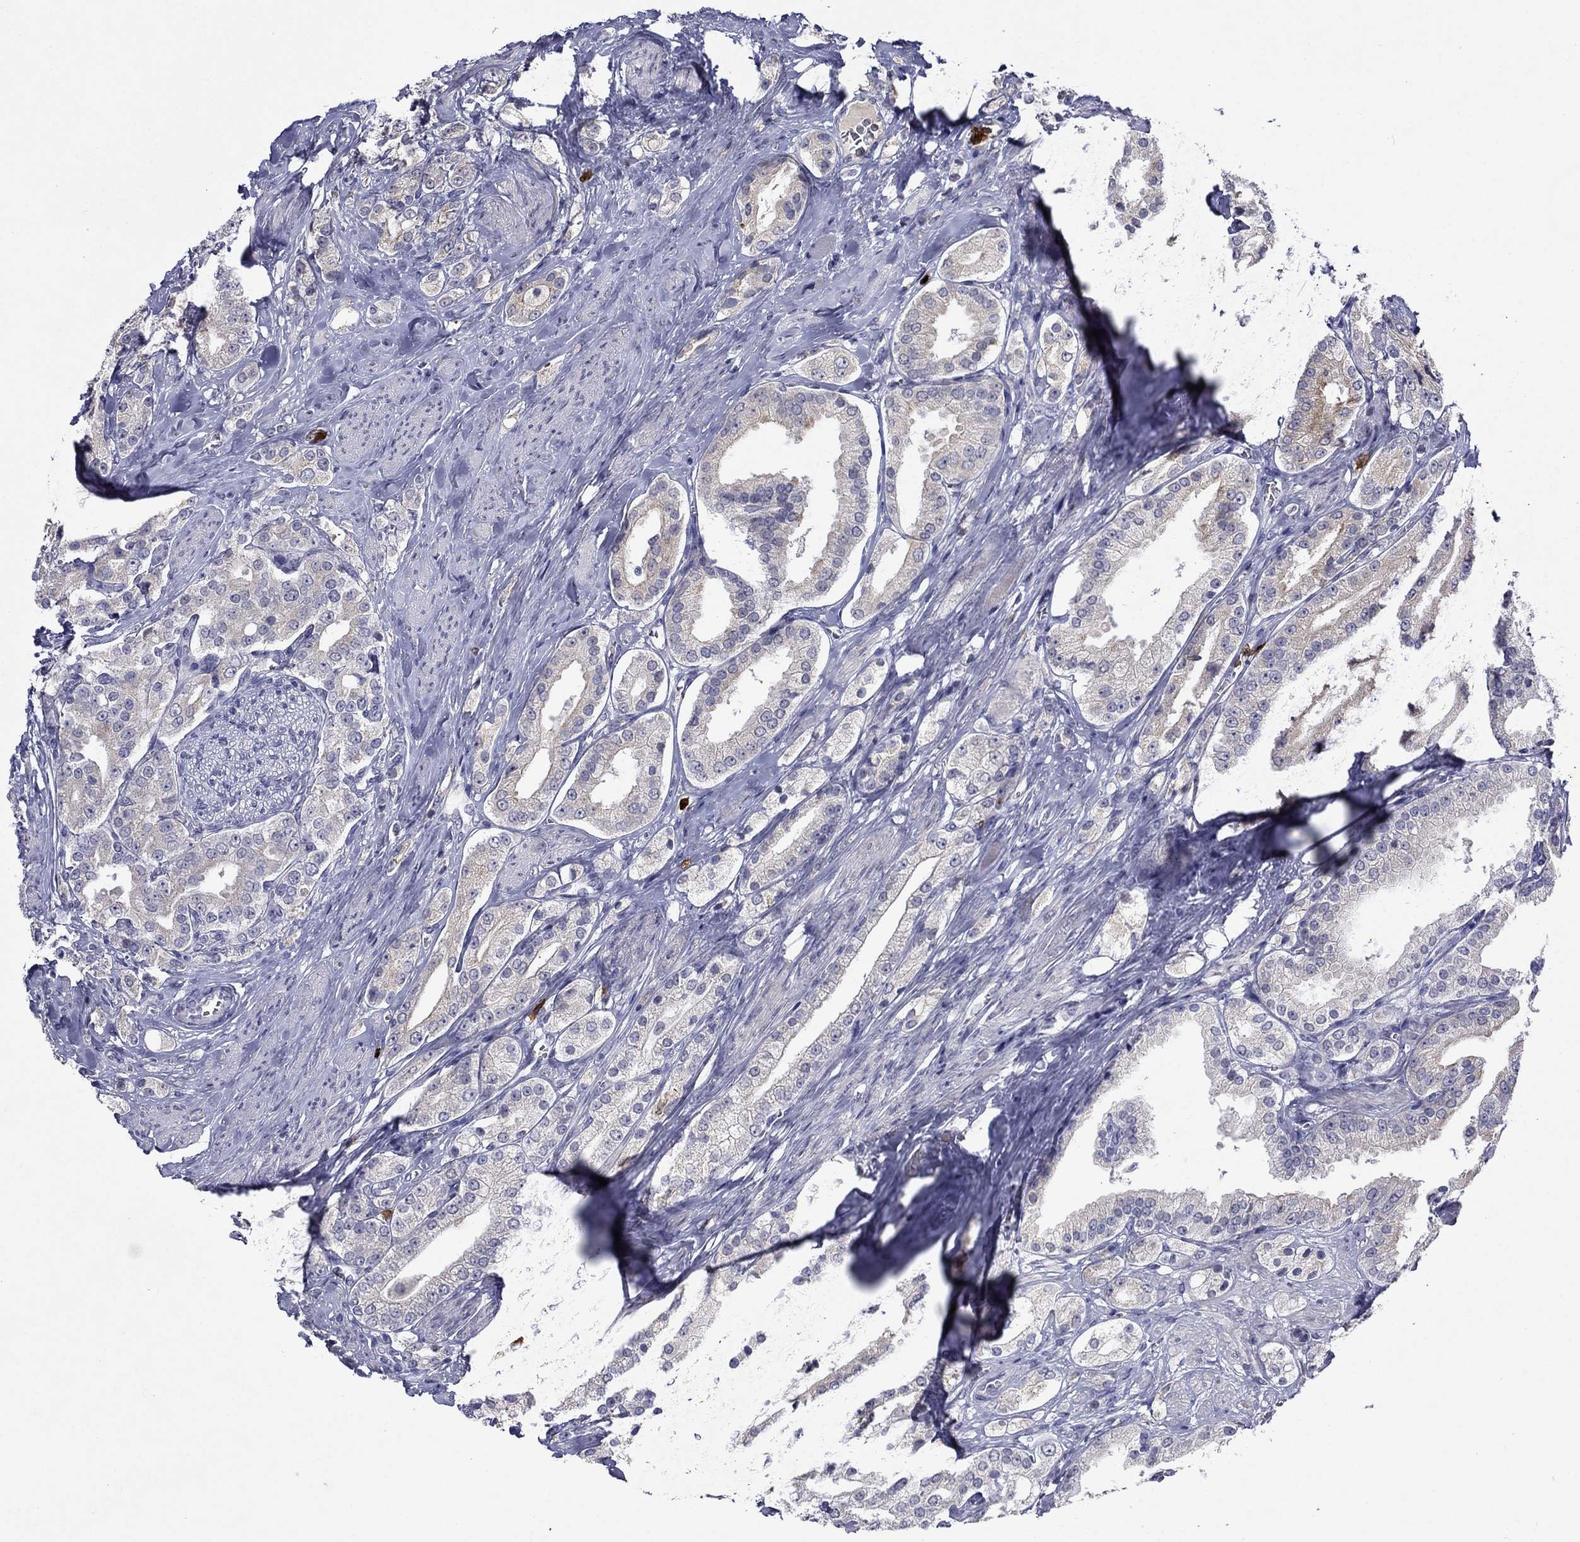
{"staining": {"intensity": "negative", "quantity": "none", "location": "none"}, "tissue": "prostate cancer", "cell_type": "Tumor cells", "image_type": "cancer", "snomed": [{"axis": "morphology", "description": "Adenocarcinoma, NOS"}, {"axis": "topography", "description": "Prostate and seminal vesicle, NOS"}, {"axis": "topography", "description": "Prostate"}], "caption": "Micrograph shows no significant protein staining in tumor cells of prostate cancer. (DAB immunohistochemistry, high magnification).", "gene": "IRF5", "patient": {"sex": "male", "age": 67}}